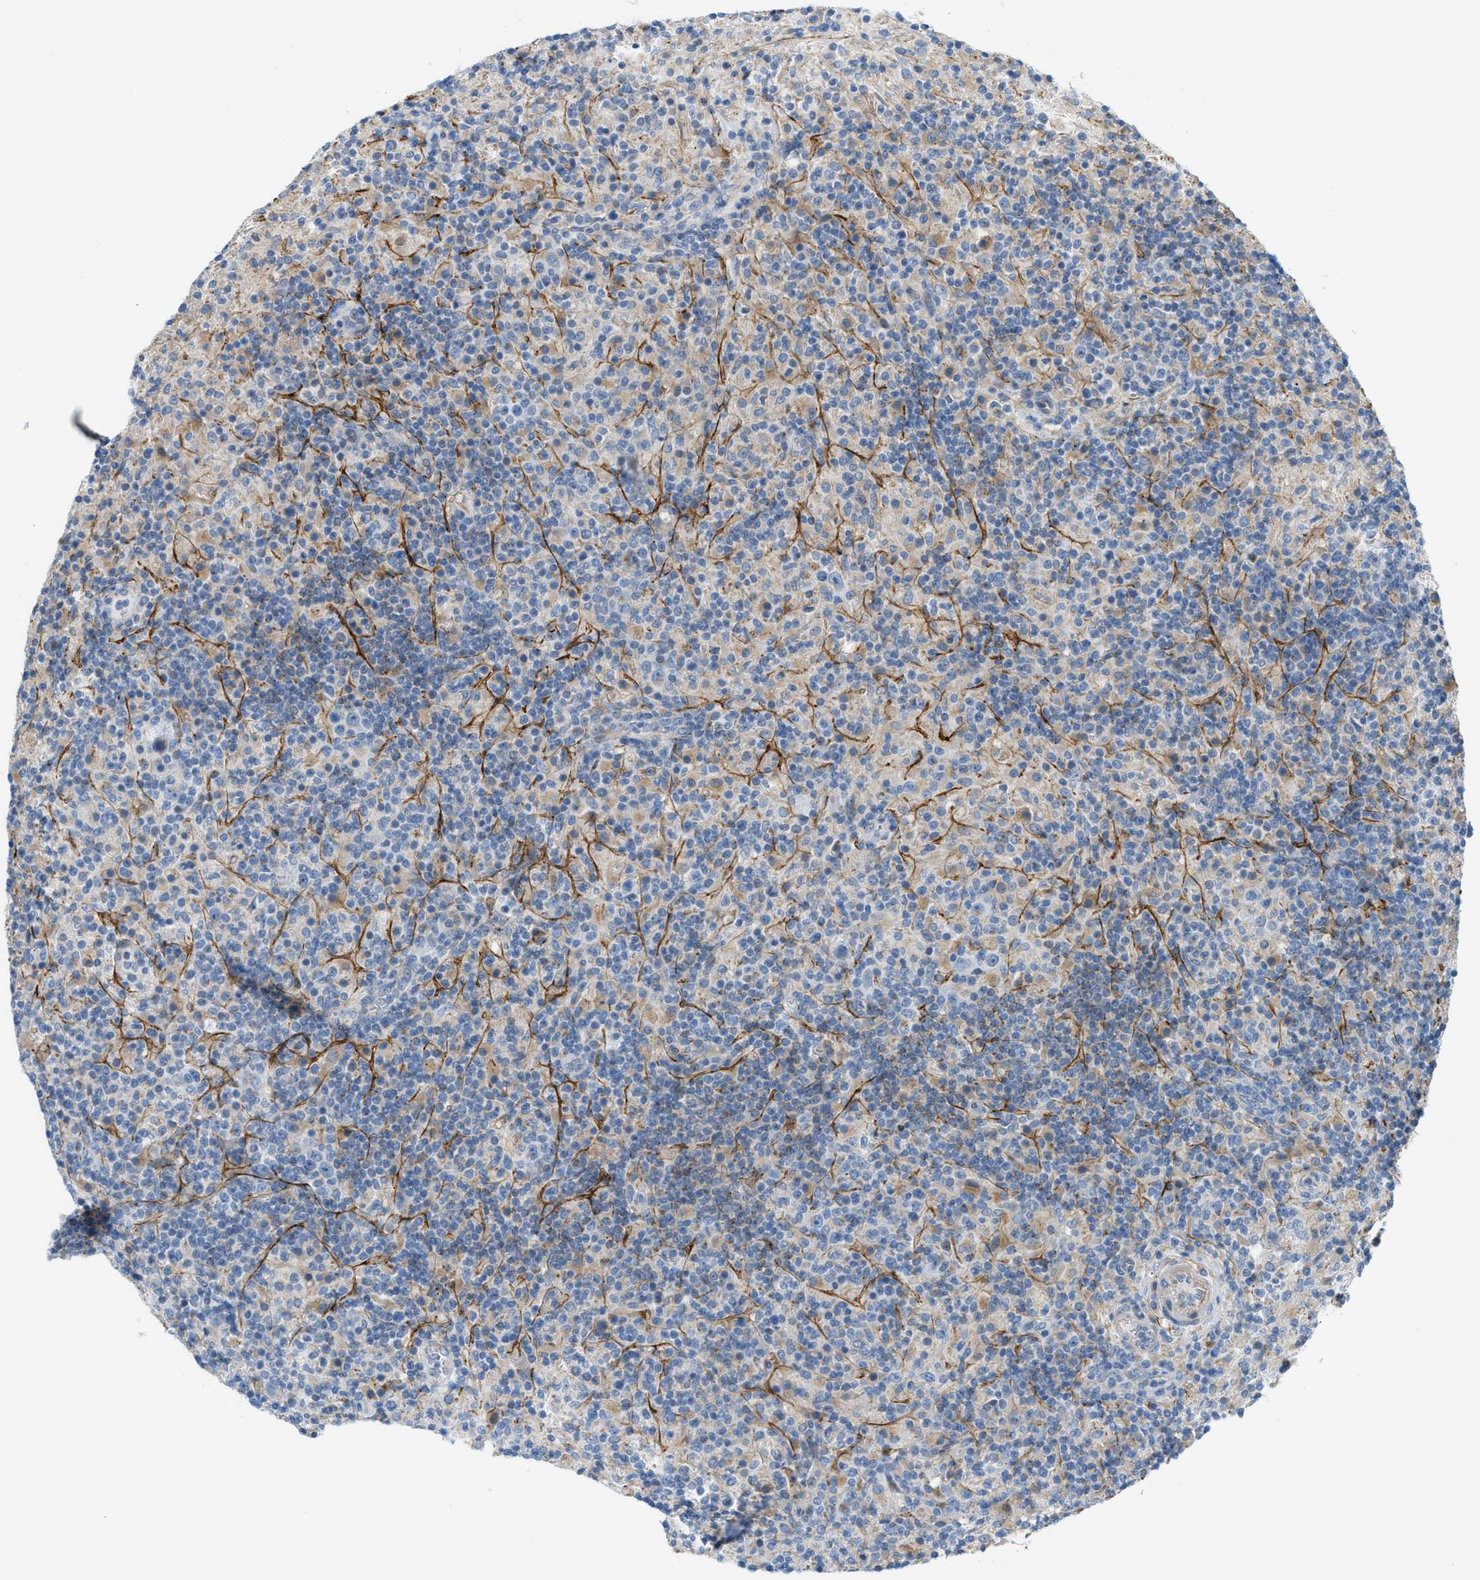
{"staining": {"intensity": "negative", "quantity": "none", "location": "none"}, "tissue": "lymphoma", "cell_type": "Tumor cells", "image_type": "cancer", "snomed": [{"axis": "morphology", "description": "Hodgkin's disease, NOS"}, {"axis": "topography", "description": "Lymph node"}], "caption": "Hodgkin's disease stained for a protein using IHC exhibits no staining tumor cells.", "gene": "LMBRD1", "patient": {"sex": "male", "age": 70}}